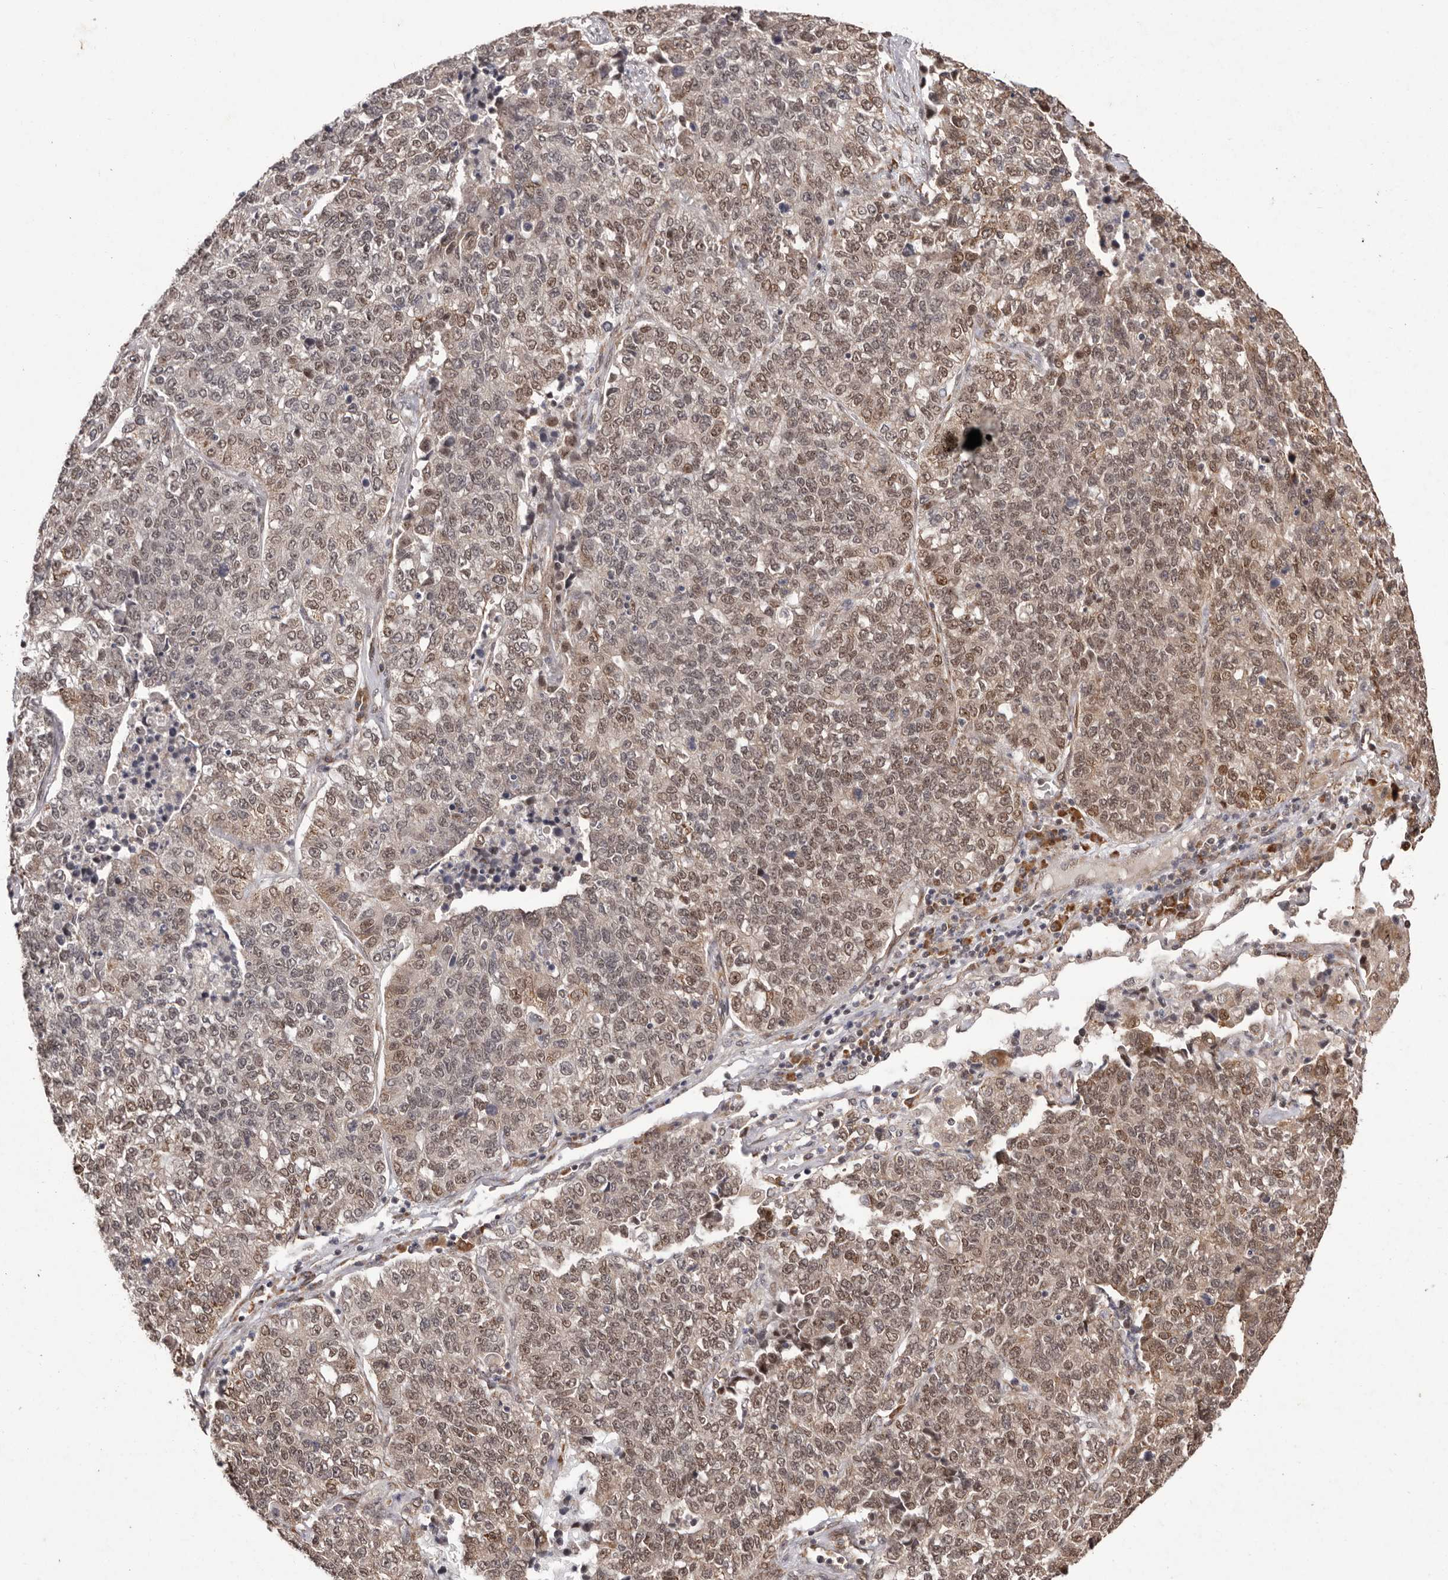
{"staining": {"intensity": "weak", "quantity": ">75%", "location": "cytoplasmic/membranous,nuclear"}, "tissue": "lung cancer", "cell_type": "Tumor cells", "image_type": "cancer", "snomed": [{"axis": "morphology", "description": "Adenocarcinoma, NOS"}, {"axis": "topography", "description": "Lung"}], "caption": "Adenocarcinoma (lung) tissue exhibits weak cytoplasmic/membranous and nuclear positivity in approximately >75% of tumor cells", "gene": "LRGUK", "patient": {"sex": "male", "age": 49}}